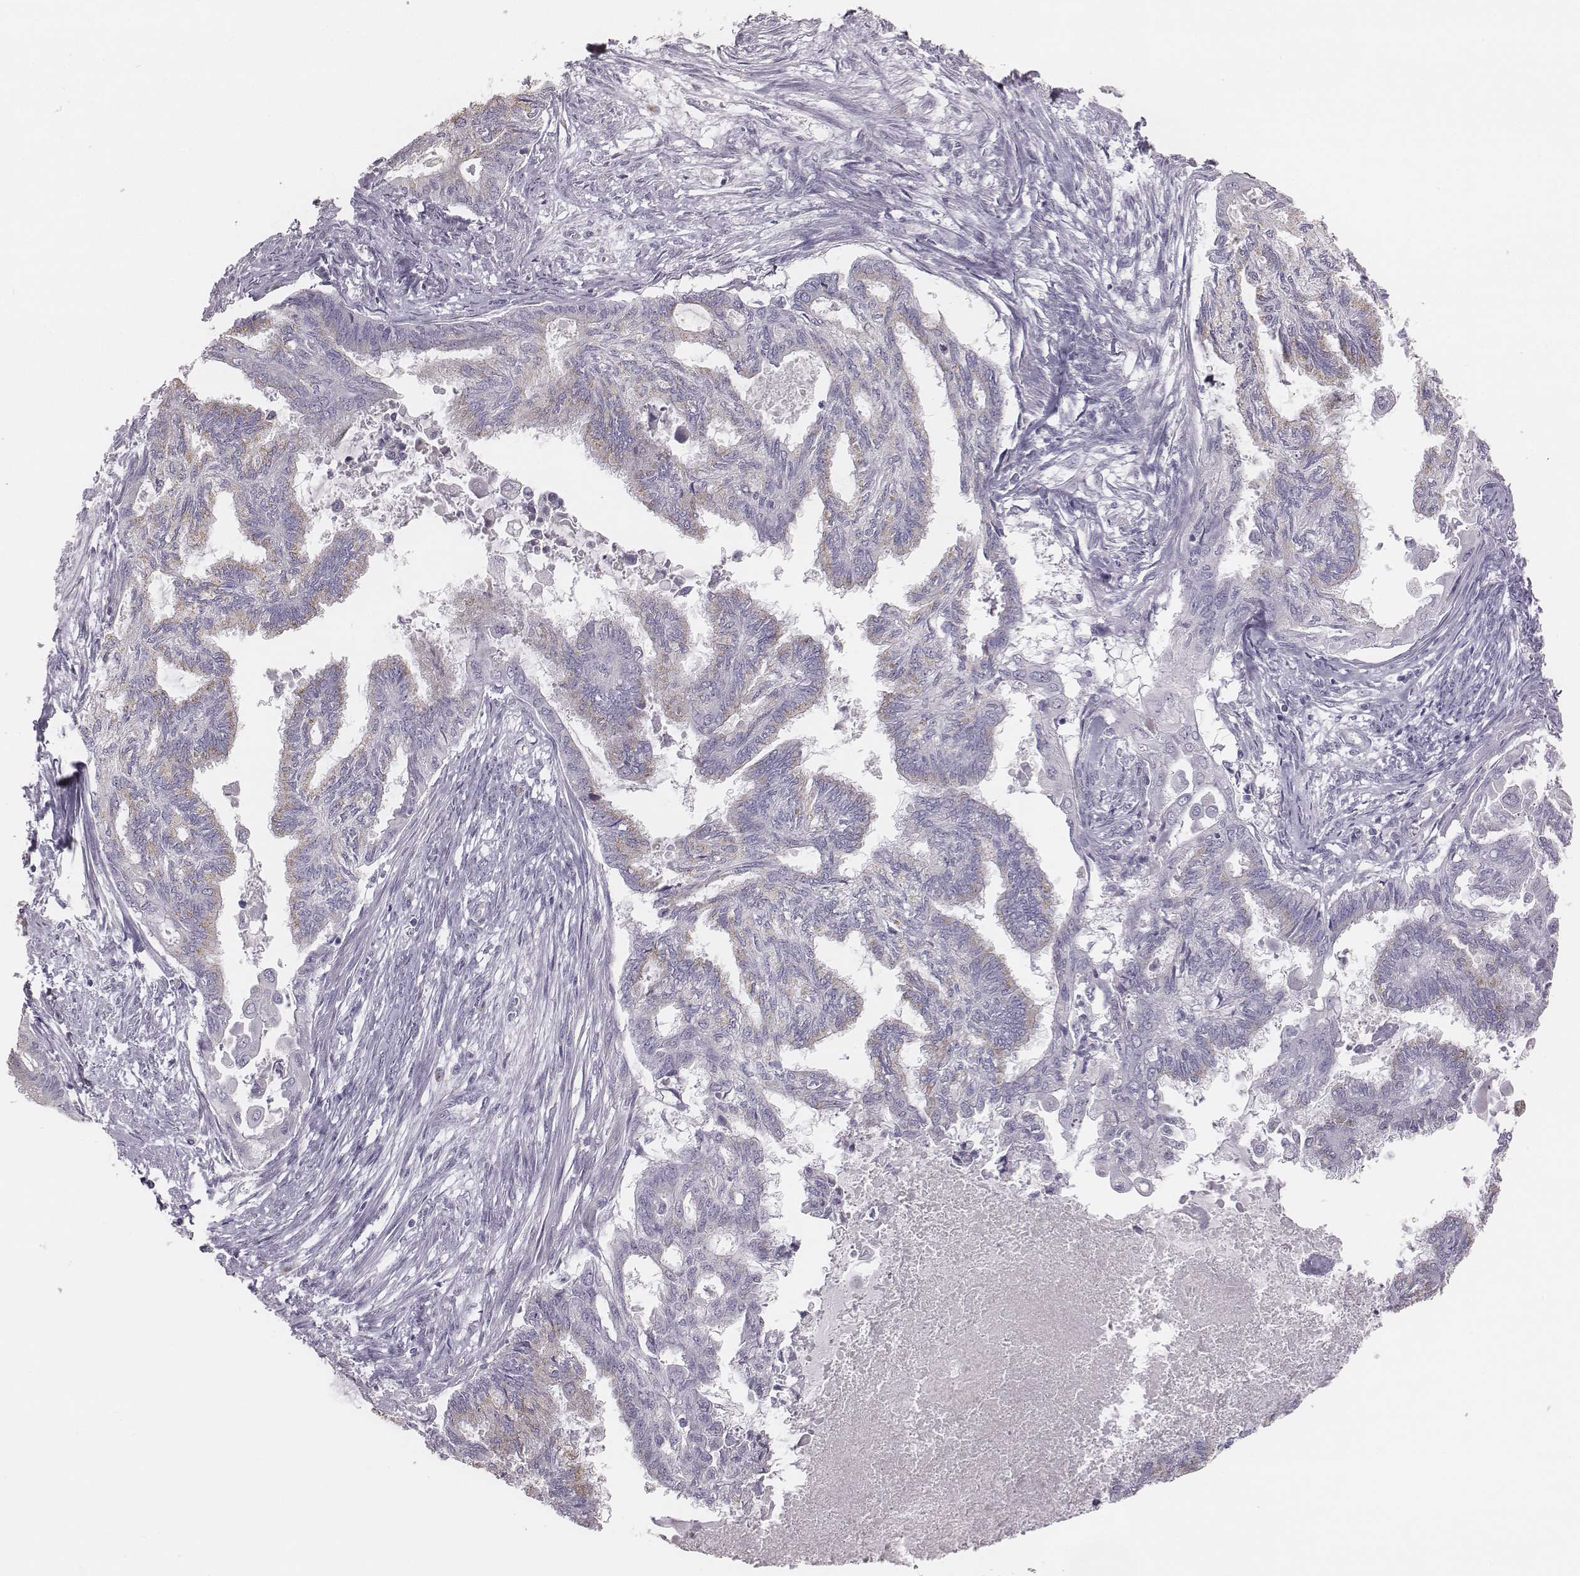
{"staining": {"intensity": "weak", "quantity": "<25%", "location": "cytoplasmic/membranous"}, "tissue": "endometrial cancer", "cell_type": "Tumor cells", "image_type": "cancer", "snomed": [{"axis": "morphology", "description": "Adenocarcinoma, NOS"}, {"axis": "topography", "description": "Endometrium"}], "caption": "IHC of human adenocarcinoma (endometrial) shows no expression in tumor cells. (DAB immunohistochemistry, high magnification).", "gene": "C6orf58", "patient": {"sex": "female", "age": 86}}